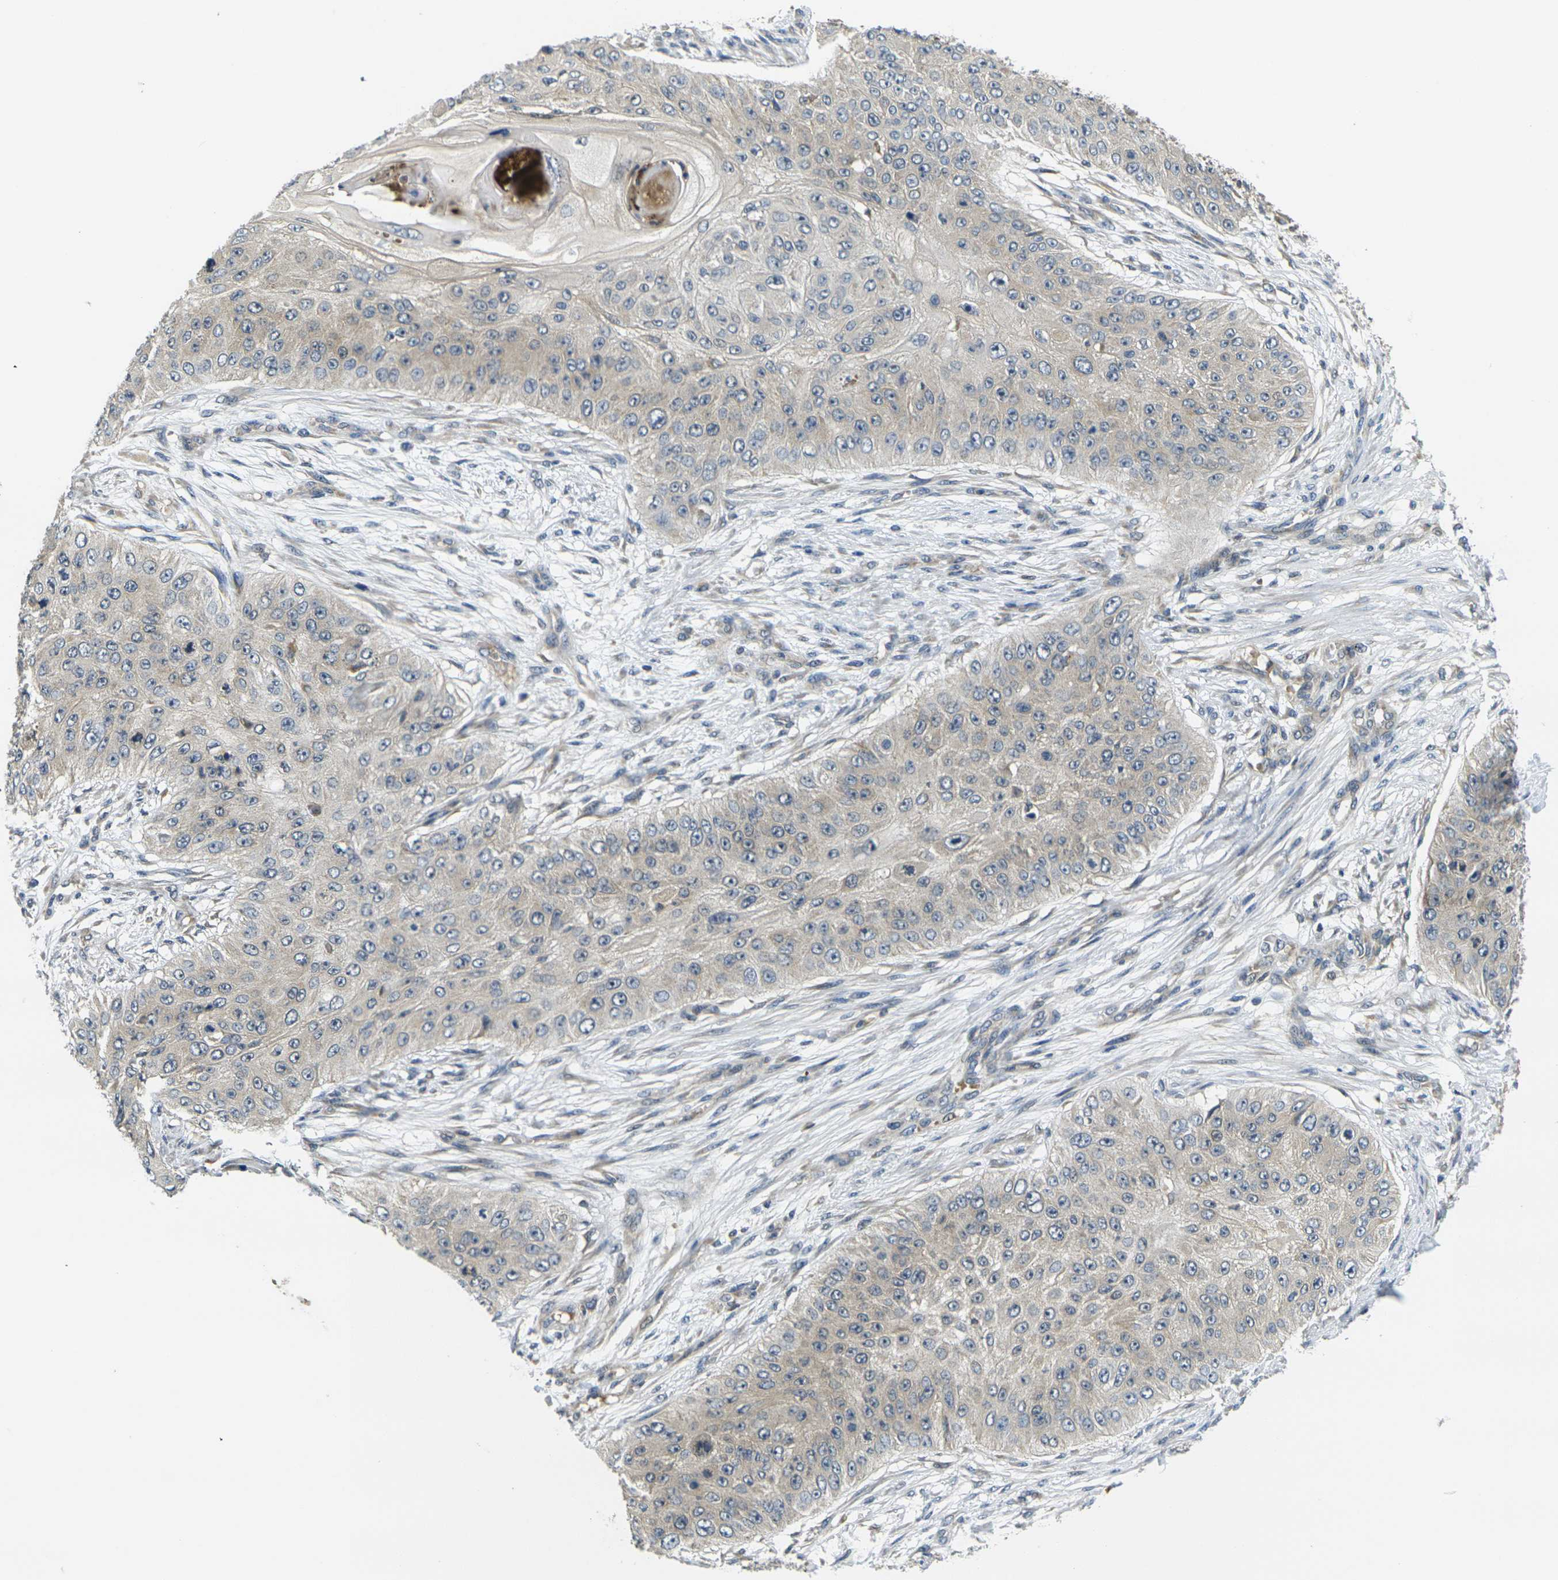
{"staining": {"intensity": "weak", "quantity": "25%-75%", "location": "cytoplasmic/membranous"}, "tissue": "skin cancer", "cell_type": "Tumor cells", "image_type": "cancer", "snomed": [{"axis": "morphology", "description": "Squamous cell carcinoma, NOS"}, {"axis": "topography", "description": "Skin"}], "caption": "A micrograph showing weak cytoplasmic/membranous staining in approximately 25%-75% of tumor cells in skin cancer (squamous cell carcinoma), as visualized by brown immunohistochemical staining.", "gene": "MINAR2", "patient": {"sex": "female", "age": 80}}